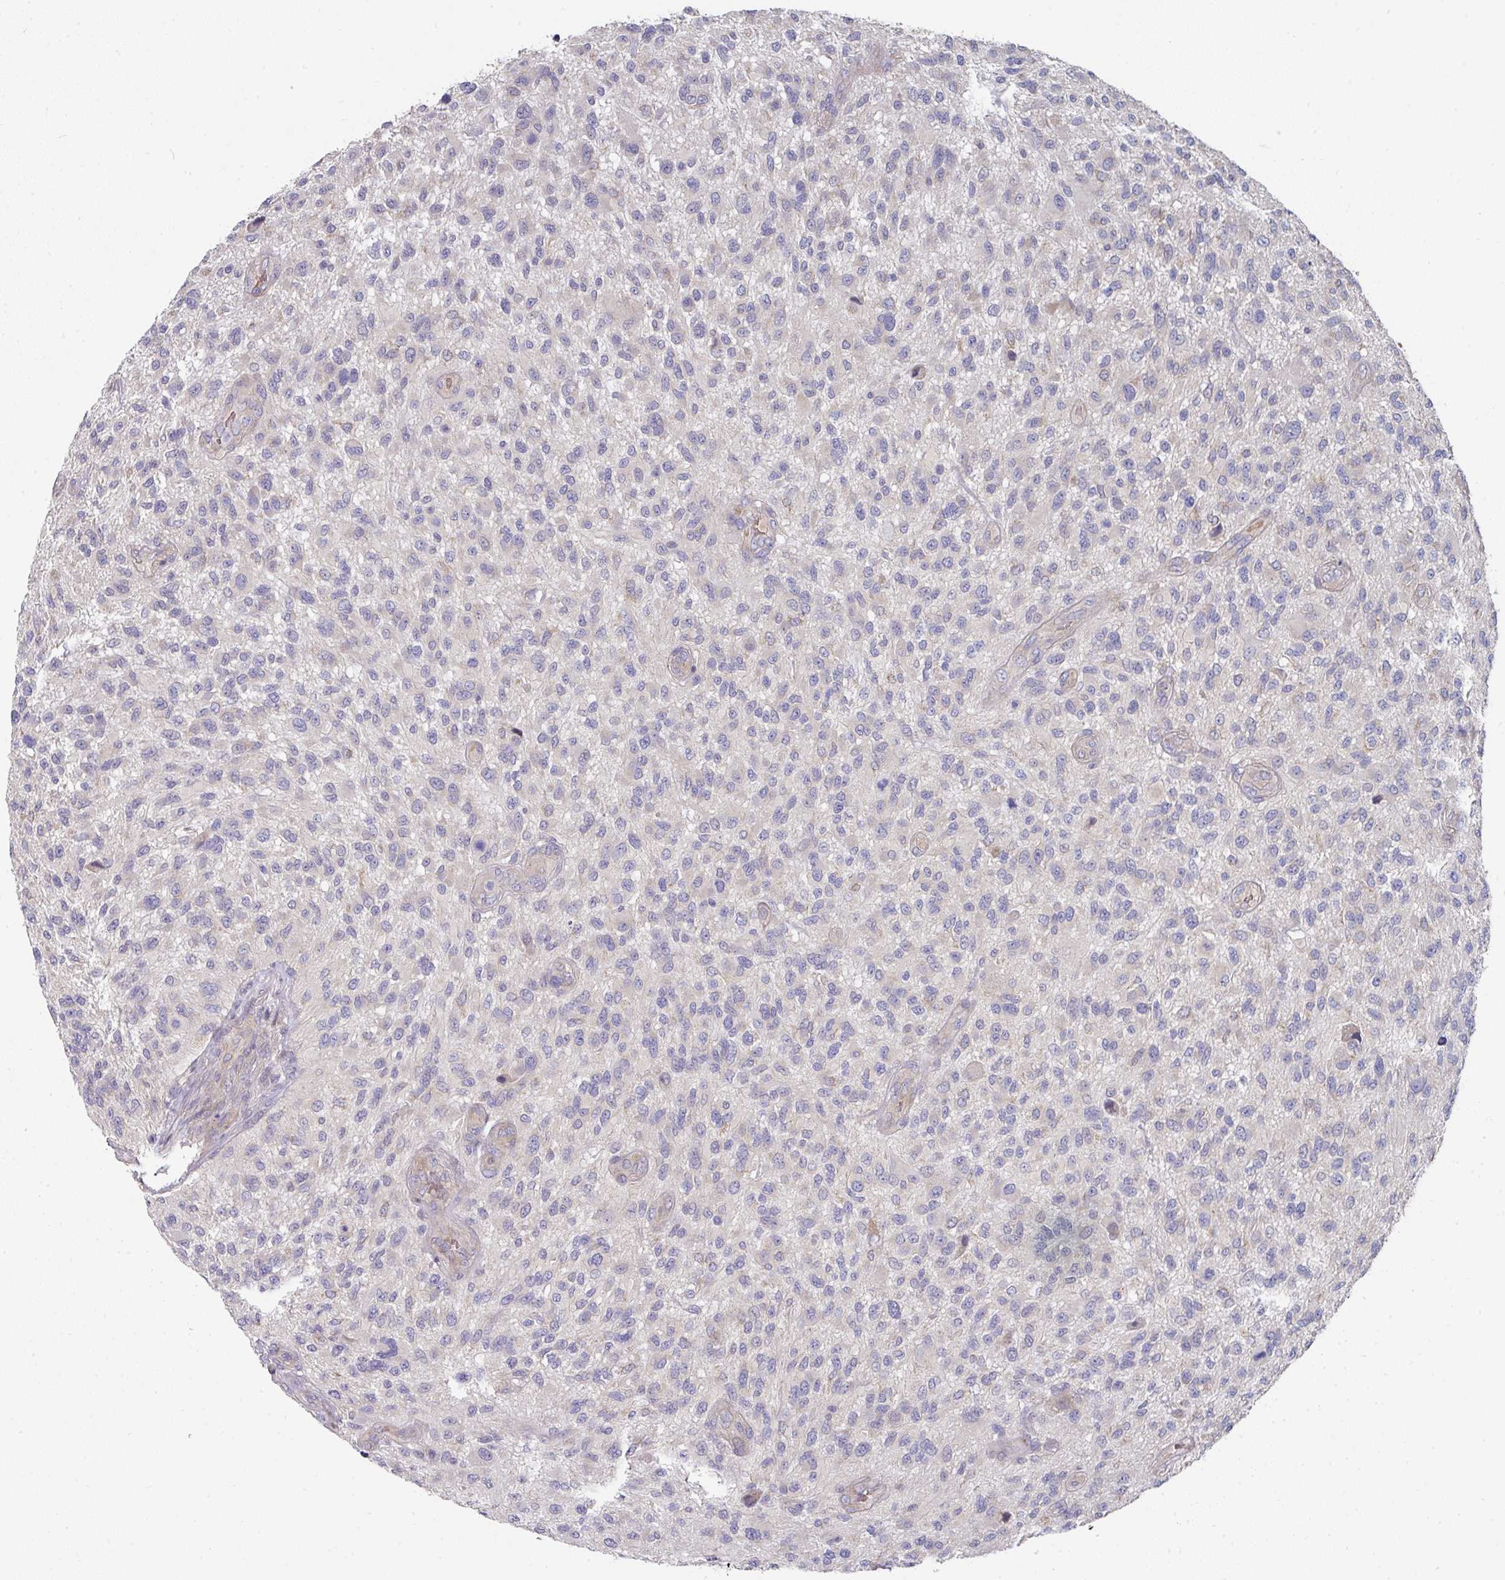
{"staining": {"intensity": "negative", "quantity": "none", "location": "none"}, "tissue": "glioma", "cell_type": "Tumor cells", "image_type": "cancer", "snomed": [{"axis": "morphology", "description": "Glioma, malignant, High grade"}, {"axis": "topography", "description": "Brain"}], "caption": "Tumor cells show no significant protein expression in malignant glioma (high-grade).", "gene": "PYROXD2", "patient": {"sex": "male", "age": 47}}